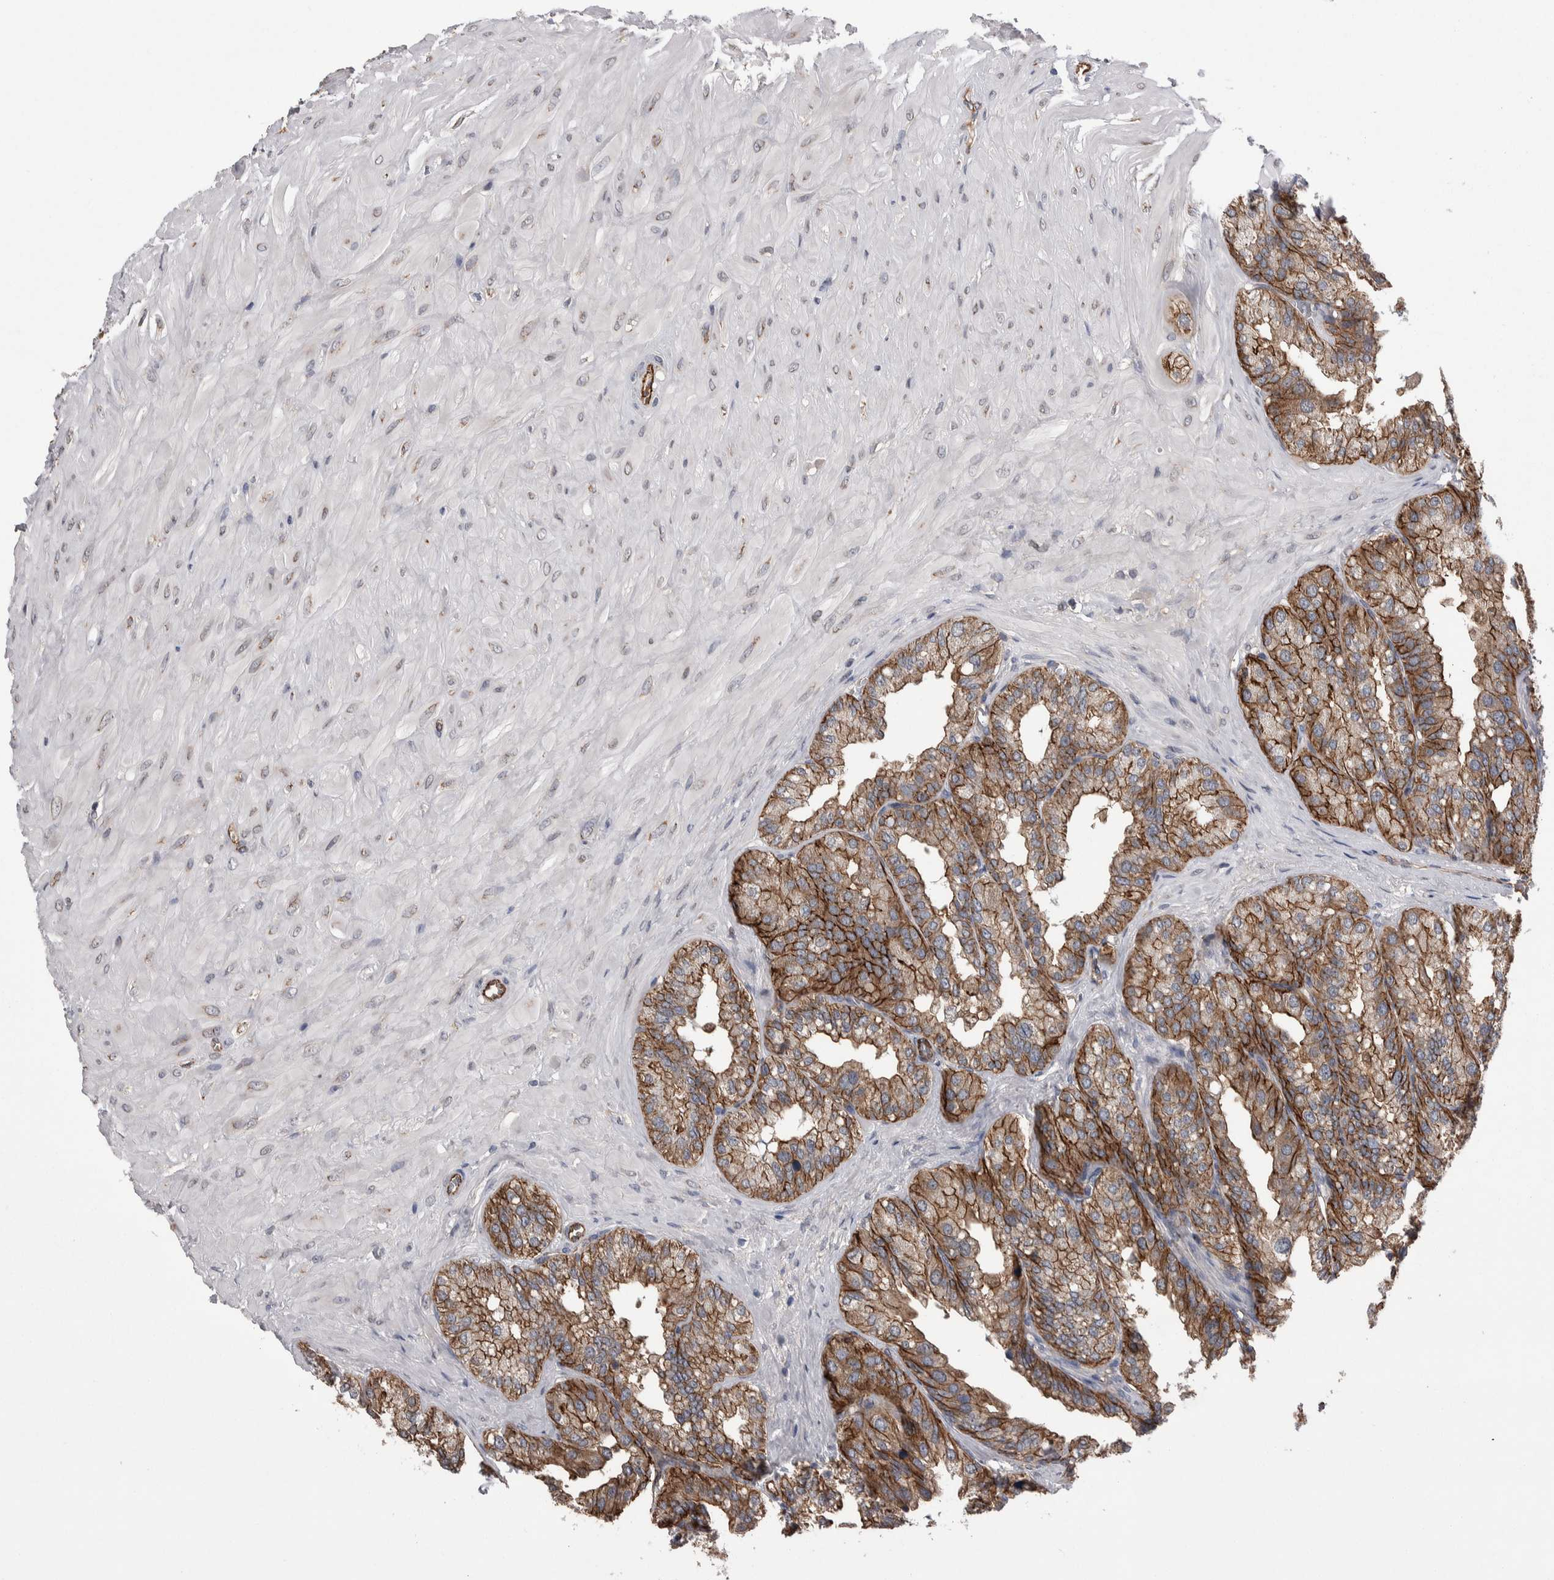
{"staining": {"intensity": "moderate", "quantity": ">75%", "location": "cytoplasmic/membranous"}, "tissue": "seminal vesicle", "cell_type": "Glandular cells", "image_type": "normal", "snomed": [{"axis": "morphology", "description": "Normal tissue, NOS"}, {"axis": "topography", "description": "Prostate"}, {"axis": "topography", "description": "Seminal veicle"}], "caption": "Immunohistochemical staining of benign human seminal vesicle demonstrates moderate cytoplasmic/membranous protein staining in approximately >75% of glandular cells. The staining was performed using DAB to visualize the protein expression in brown, while the nuclei were stained in blue with hematoxylin (Magnification: 20x).", "gene": "LIMA1", "patient": {"sex": "male", "age": 51}}